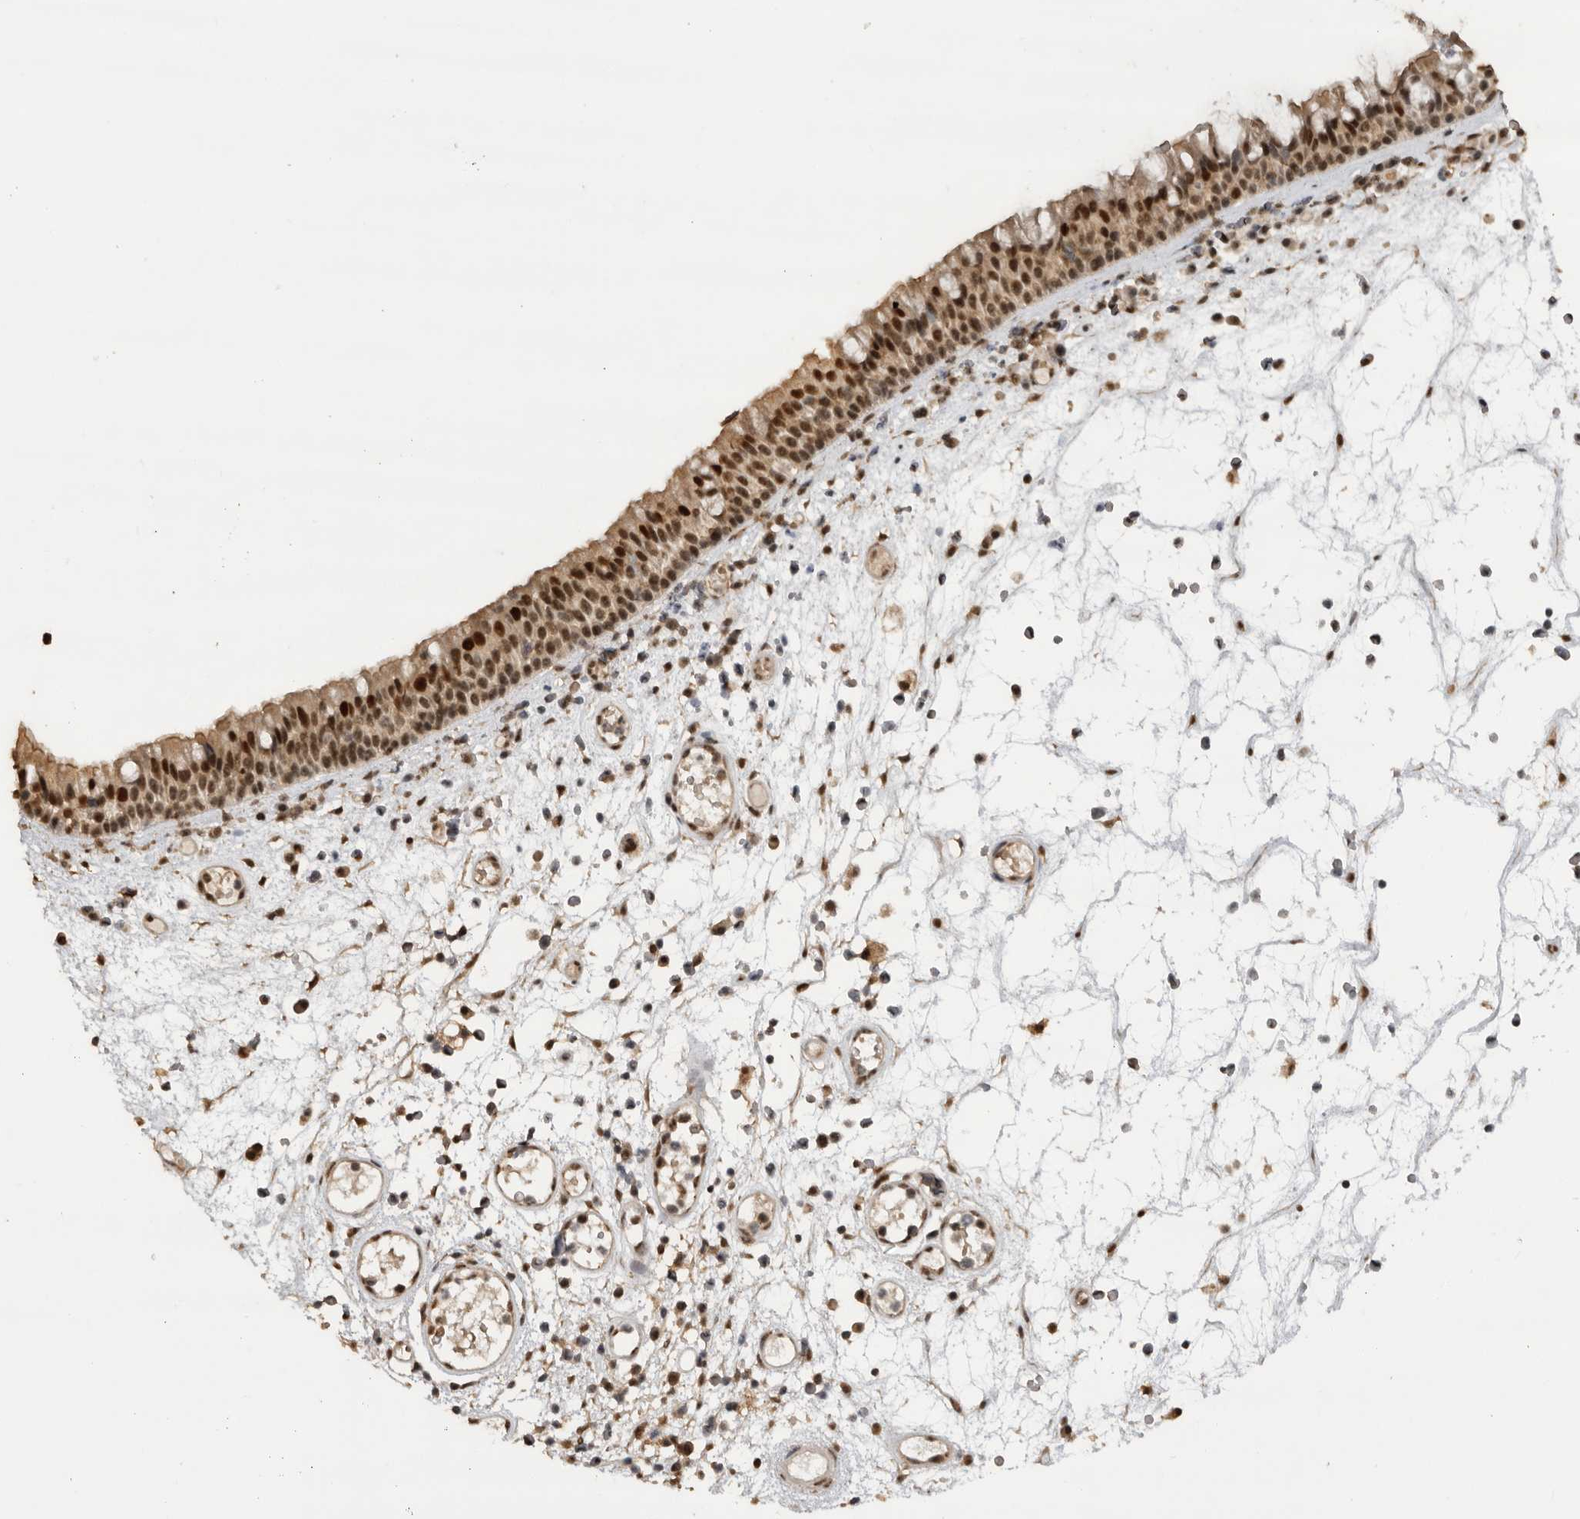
{"staining": {"intensity": "strong", "quantity": ">75%", "location": "nuclear"}, "tissue": "nasopharynx", "cell_type": "Respiratory epithelial cells", "image_type": "normal", "snomed": [{"axis": "morphology", "description": "Normal tissue, NOS"}, {"axis": "morphology", "description": "Inflammation, NOS"}, {"axis": "morphology", "description": "Malignant melanoma, Metastatic site"}, {"axis": "topography", "description": "Nasopharynx"}], "caption": "This histopathology image exhibits immunohistochemistry staining of benign human nasopharynx, with high strong nuclear positivity in approximately >75% of respiratory epithelial cells.", "gene": "PPP1R10", "patient": {"sex": "male", "age": 70}}